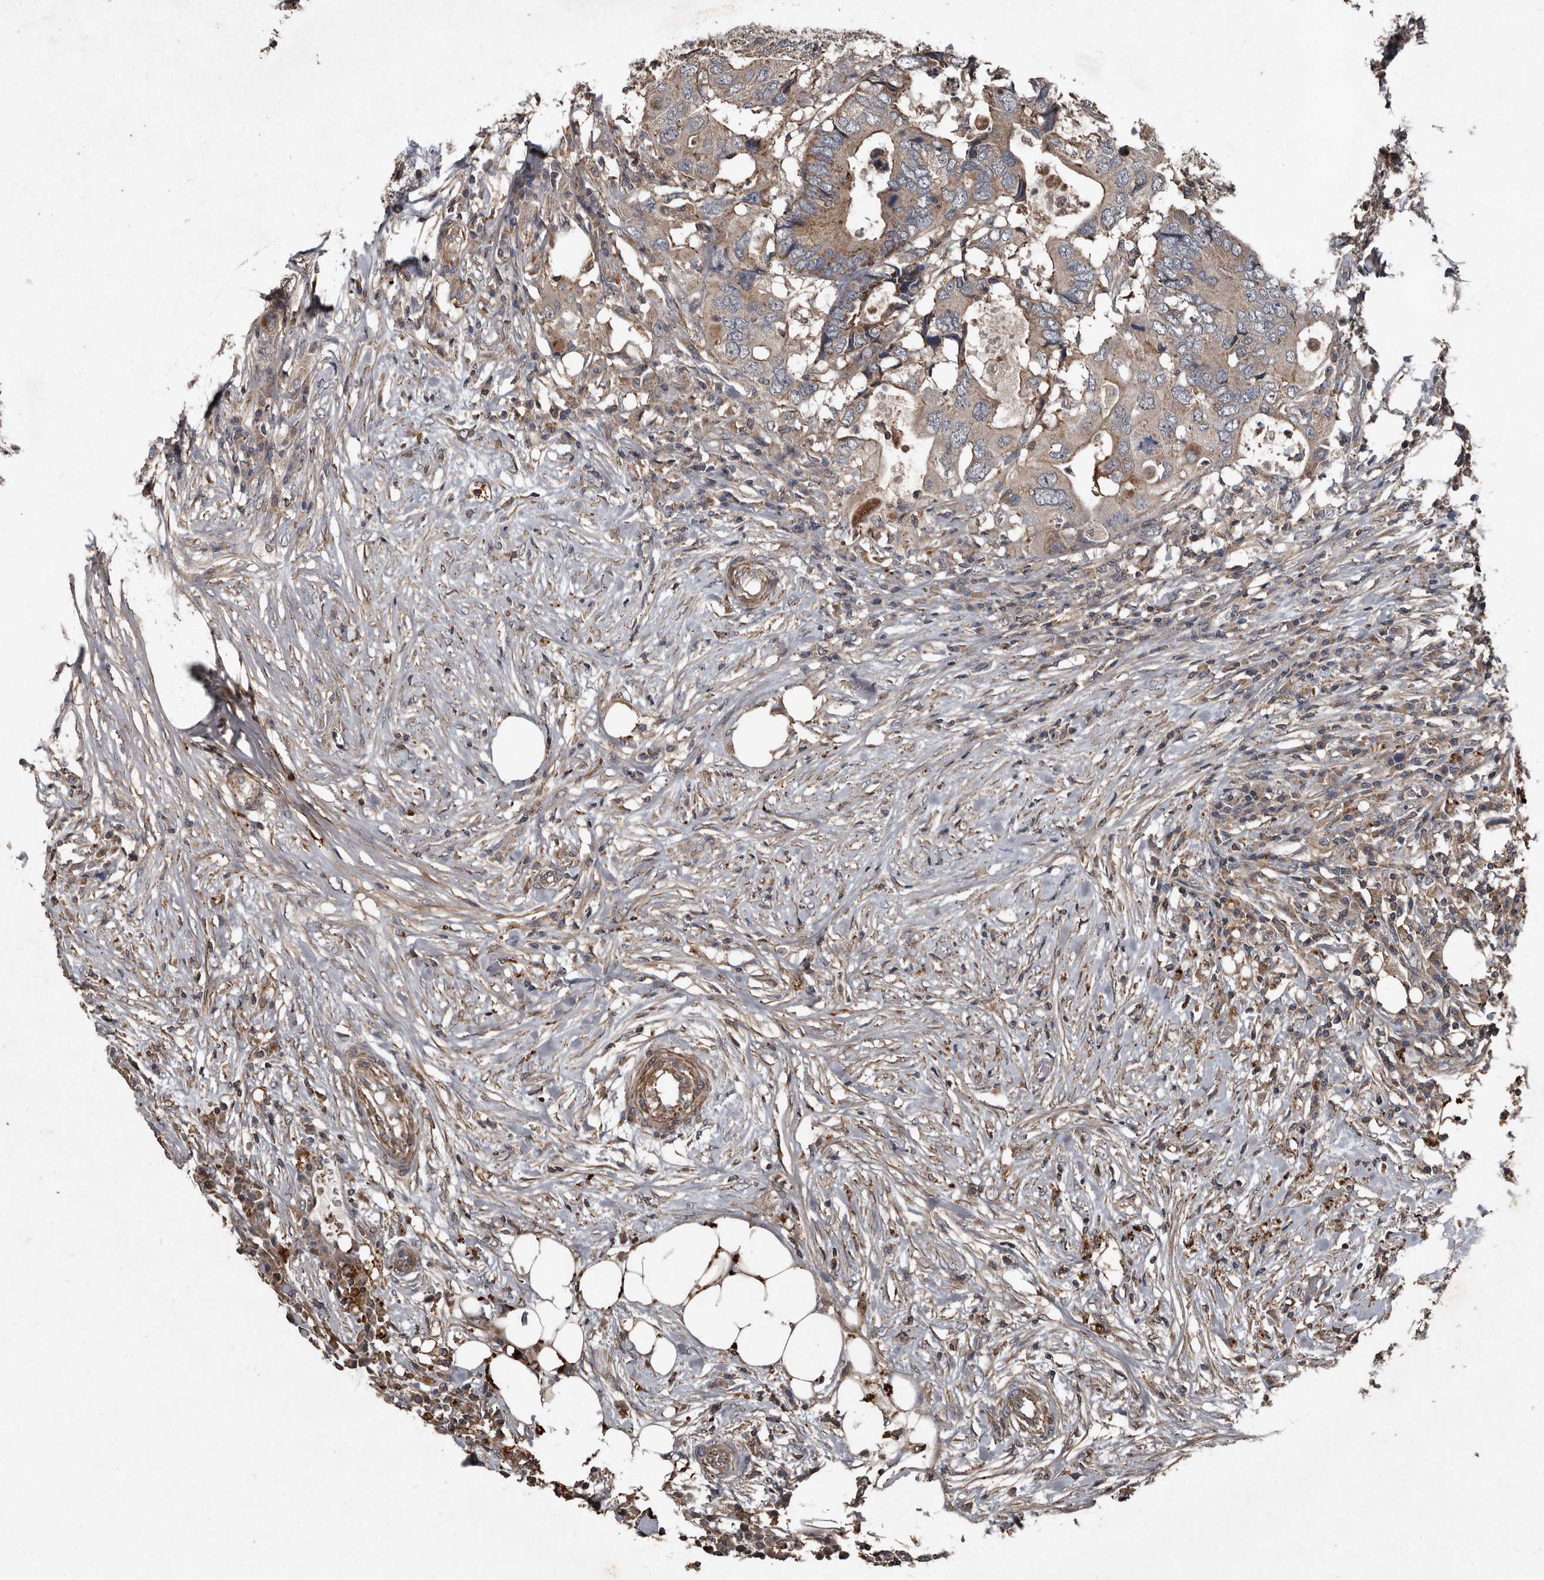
{"staining": {"intensity": "weak", "quantity": ">75%", "location": "cytoplasmic/membranous"}, "tissue": "colorectal cancer", "cell_type": "Tumor cells", "image_type": "cancer", "snomed": [{"axis": "morphology", "description": "Adenocarcinoma, NOS"}, {"axis": "topography", "description": "Colon"}], "caption": "This photomicrograph shows colorectal cancer (adenocarcinoma) stained with IHC to label a protein in brown. The cytoplasmic/membranous of tumor cells show weak positivity for the protein. Nuclei are counter-stained blue.", "gene": "GREB1", "patient": {"sex": "male", "age": 71}}